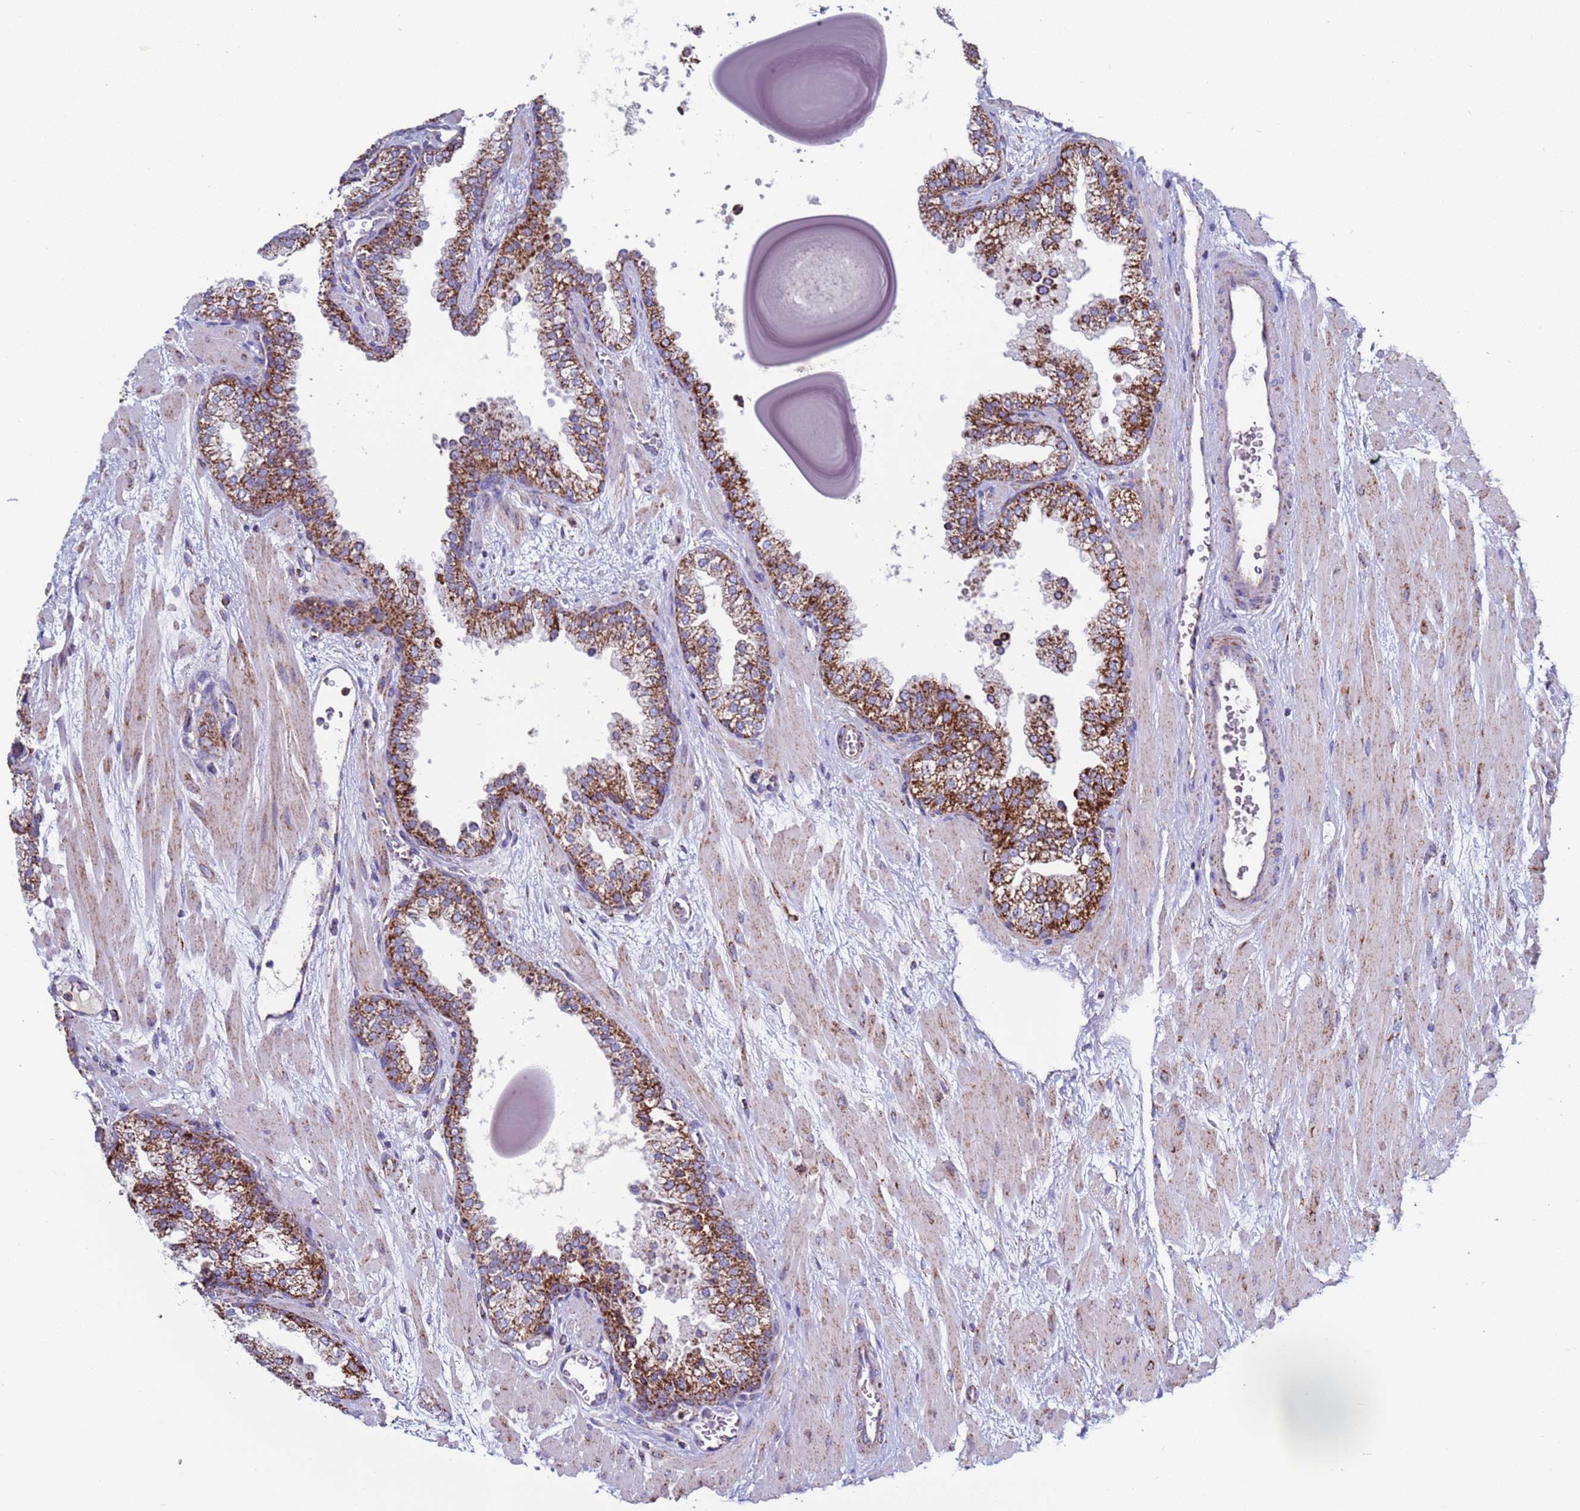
{"staining": {"intensity": "moderate", "quantity": ">75%", "location": "cytoplasmic/membranous"}, "tissue": "prostate", "cell_type": "Glandular cells", "image_type": "normal", "snomed": [{"axis": "morphology", "description": "Normal tissue, NOS"}, {"axis": "topography", "description": "Prostate"}], "caption": "Immunohistochemistry of normal prostate demonstrates medium levels of moderate cytoplasmic/membranous staining in approximately >75% of glandular cells.", "gene": "ZBTB39", "patient": {"sex": "male", "age": 48}}